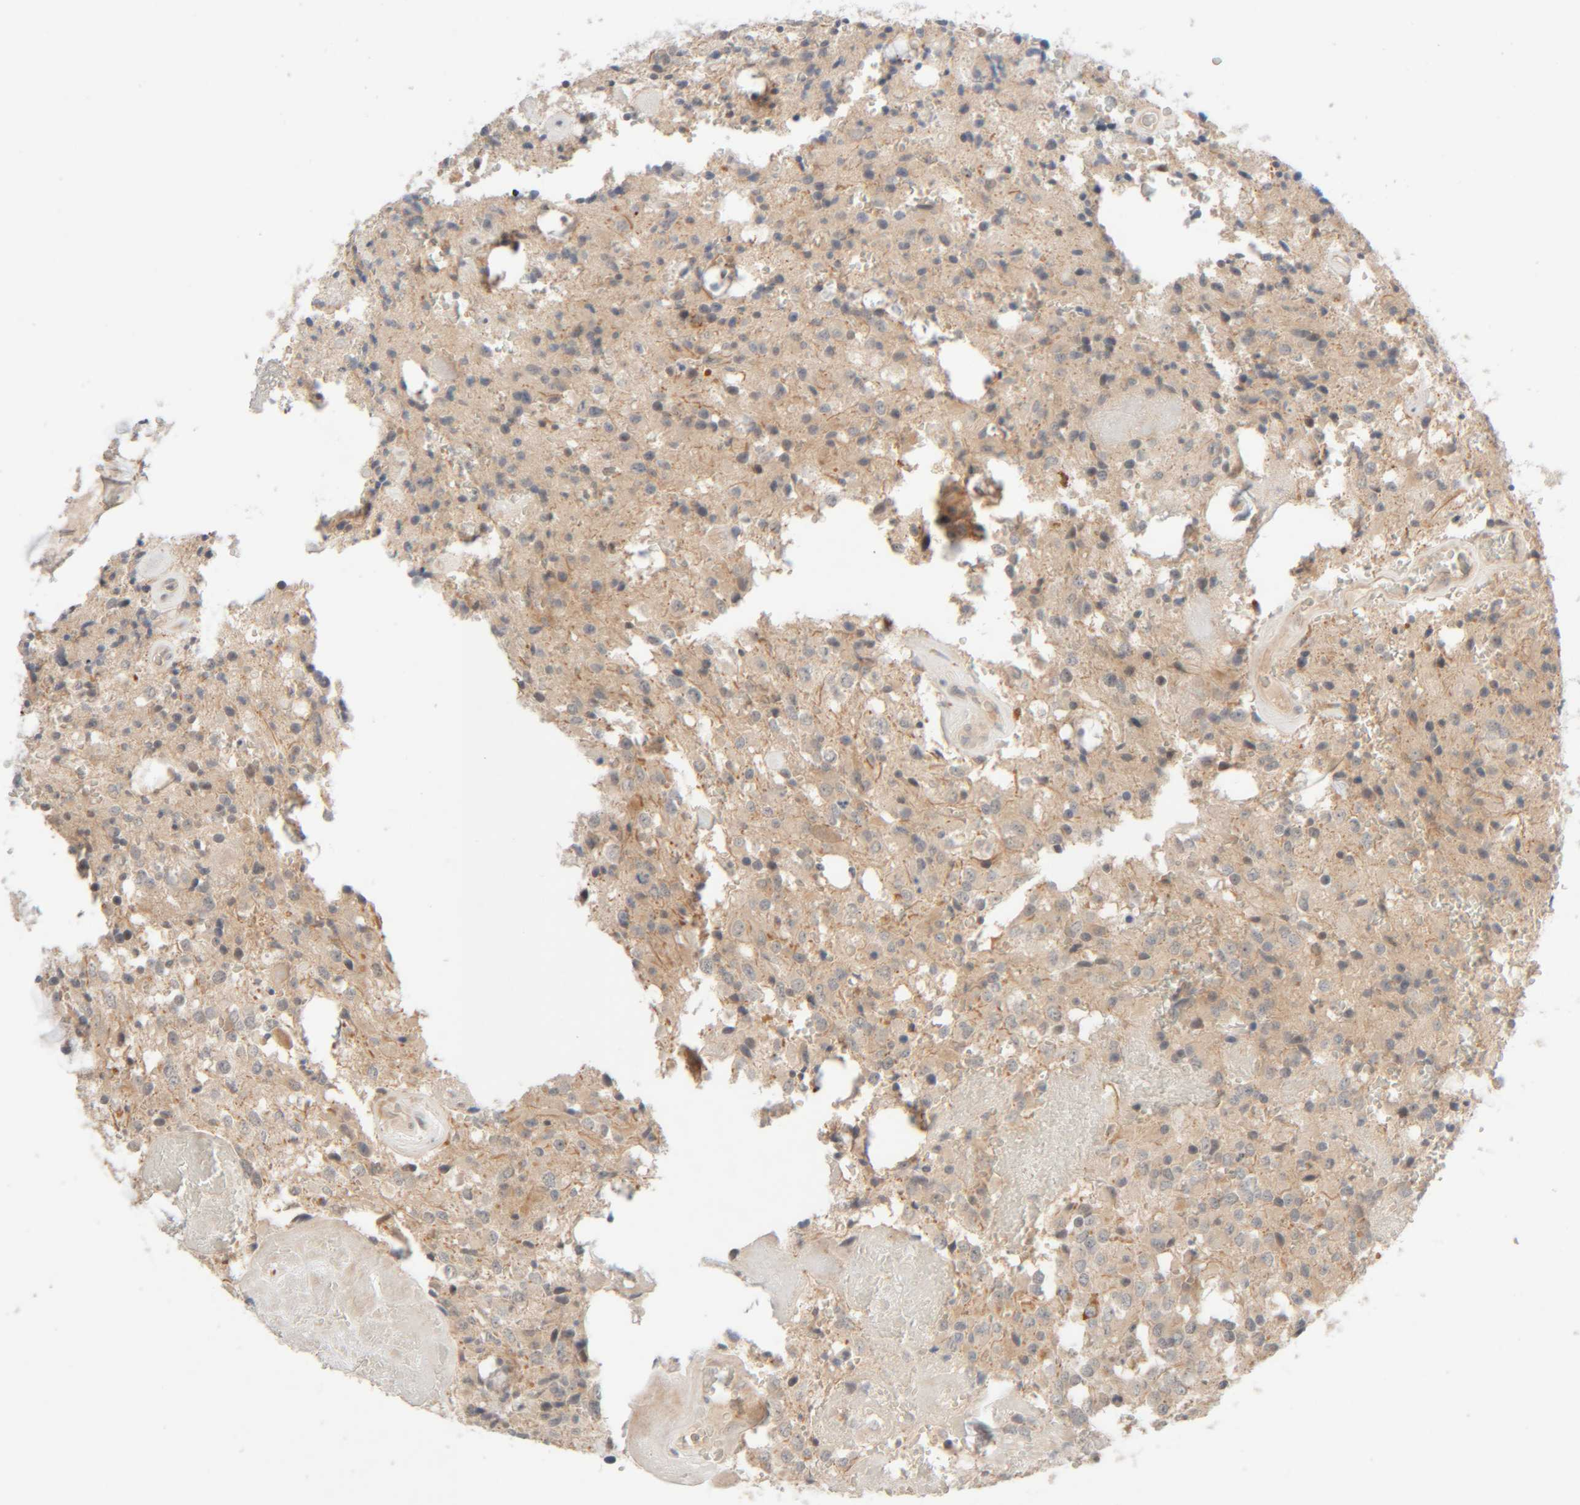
{"staining": {"intensity": "weak", "quantity": "25%-75%", "location": "cytoplasmic/membranous"}, "tissue": "glioma", "cell_type": "Tumor cells", "image_type": "cancer", "snomed": [{"axis": "morphology", "description": "Glioma, malignant, Low grade"}, {"axis": "topography", "description": "Brain"}], "caption": "Immunohistochemistry staining of malignant glioma (low-grade), which demonstrates low levels of weak cytoplasmic/membranous staining in about 25%-75% of tumor cells indicating weak cytoplasmic/membranous protein positivity. The staining was performed using DAB (brown) for protein detection and nuclei were counterstained in hematoxylin (blue).", "gene": "CHKA", "patient": {"sex": "male", "age": 58}}